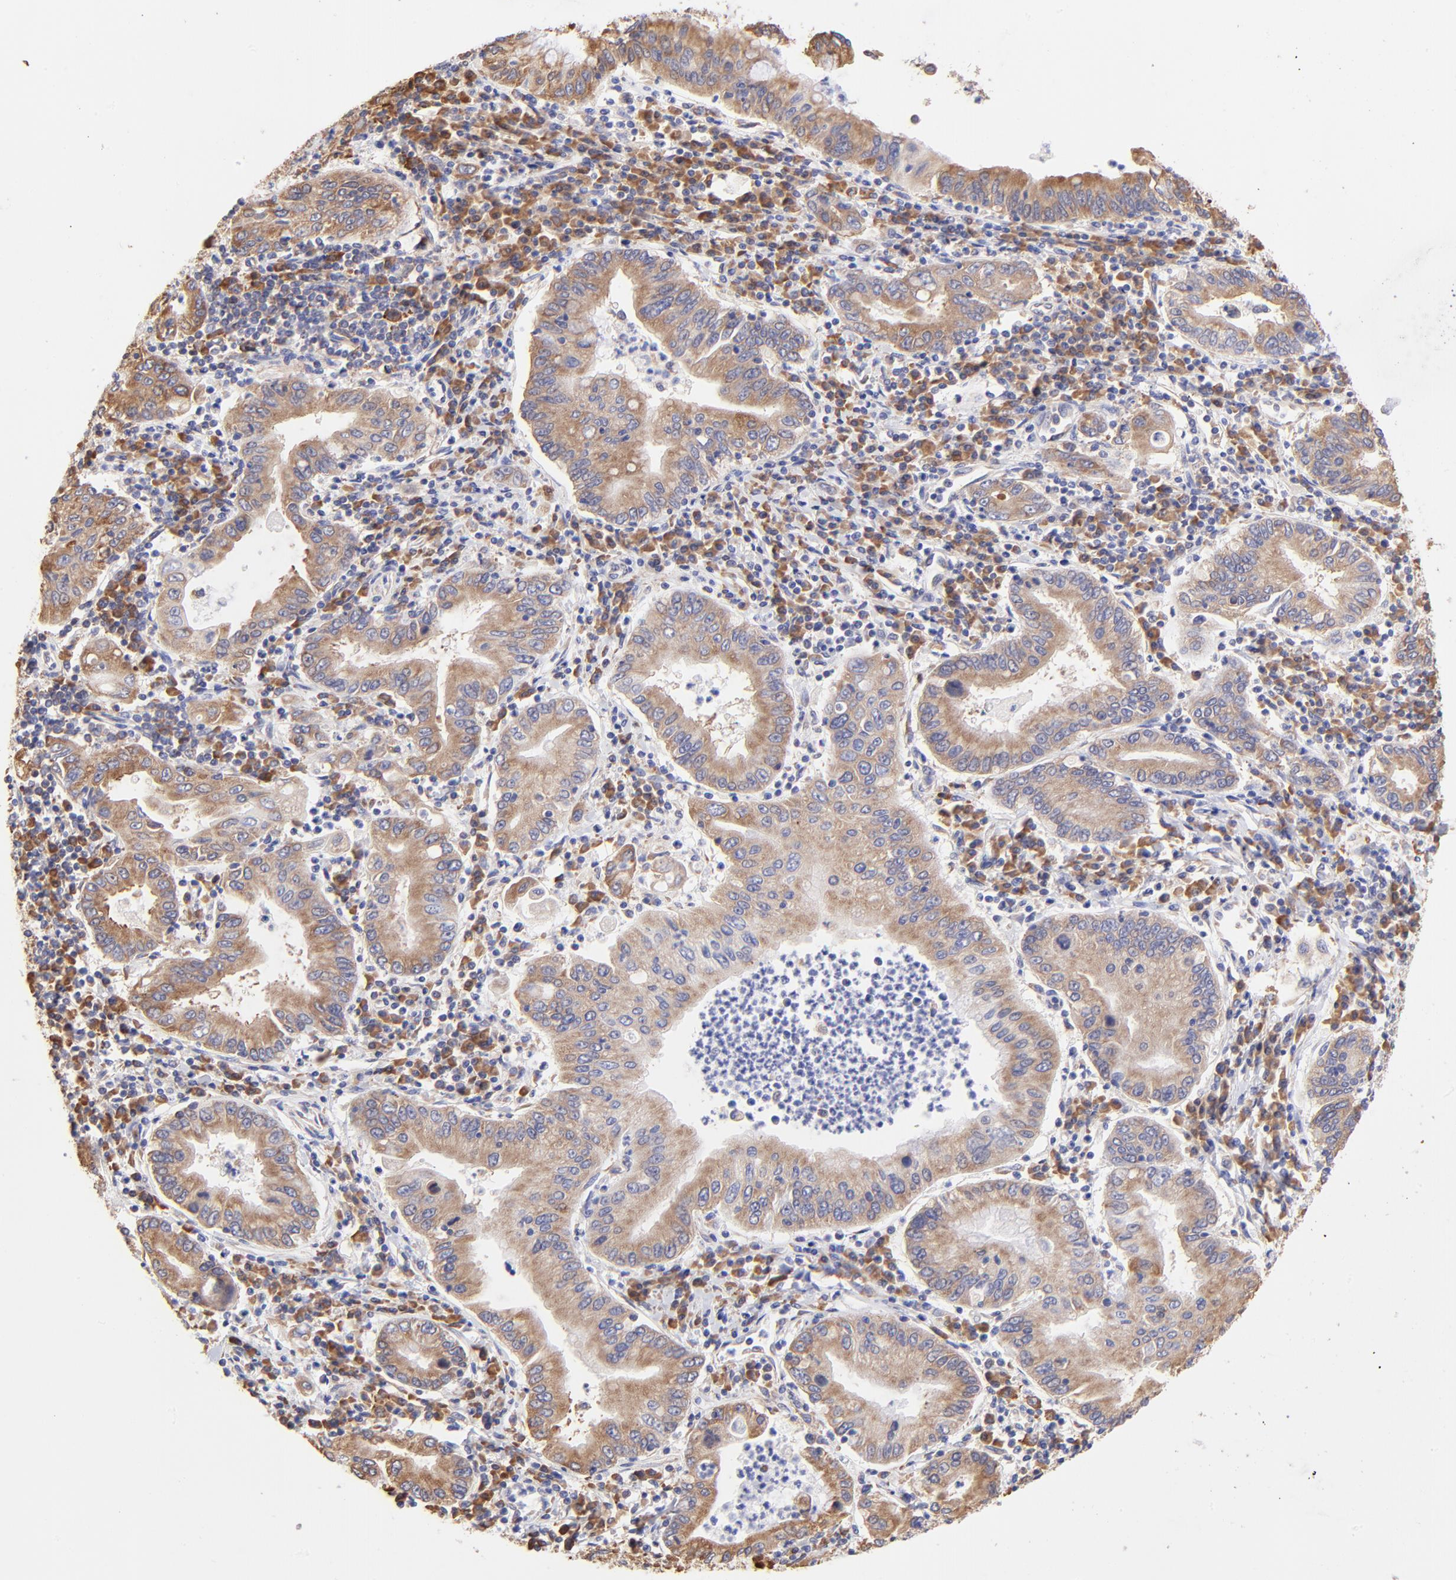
{"staining": {"intensity": "moderate", "quantity": ">75%", "location": "cytoplasmic/membranous"}, "tissue": "stomach cancer", "cell_type": "Tumor cells", "image_type": "cancer", "snomed": [{"axis": "morphology", "description": "Normal tissue, NOS"}, {"axis": "morphology", "description": "Adenocarcinoma, NOS"}, {"axis": "topography", "description": "Esophagus"}, {"axis": "topography", "description": "Stomach, upper"}, {"axis": "topography", "description": "Peripheral nerve tissue"}], "caption": "Protein analysis of stomach adenocarcinoma tissue reveals moderate cytoplasmic/membranous staining in approximately >75% of tumor cells.", "gene": "RPL30", "patient": {"sex": "male", "age": 62}}